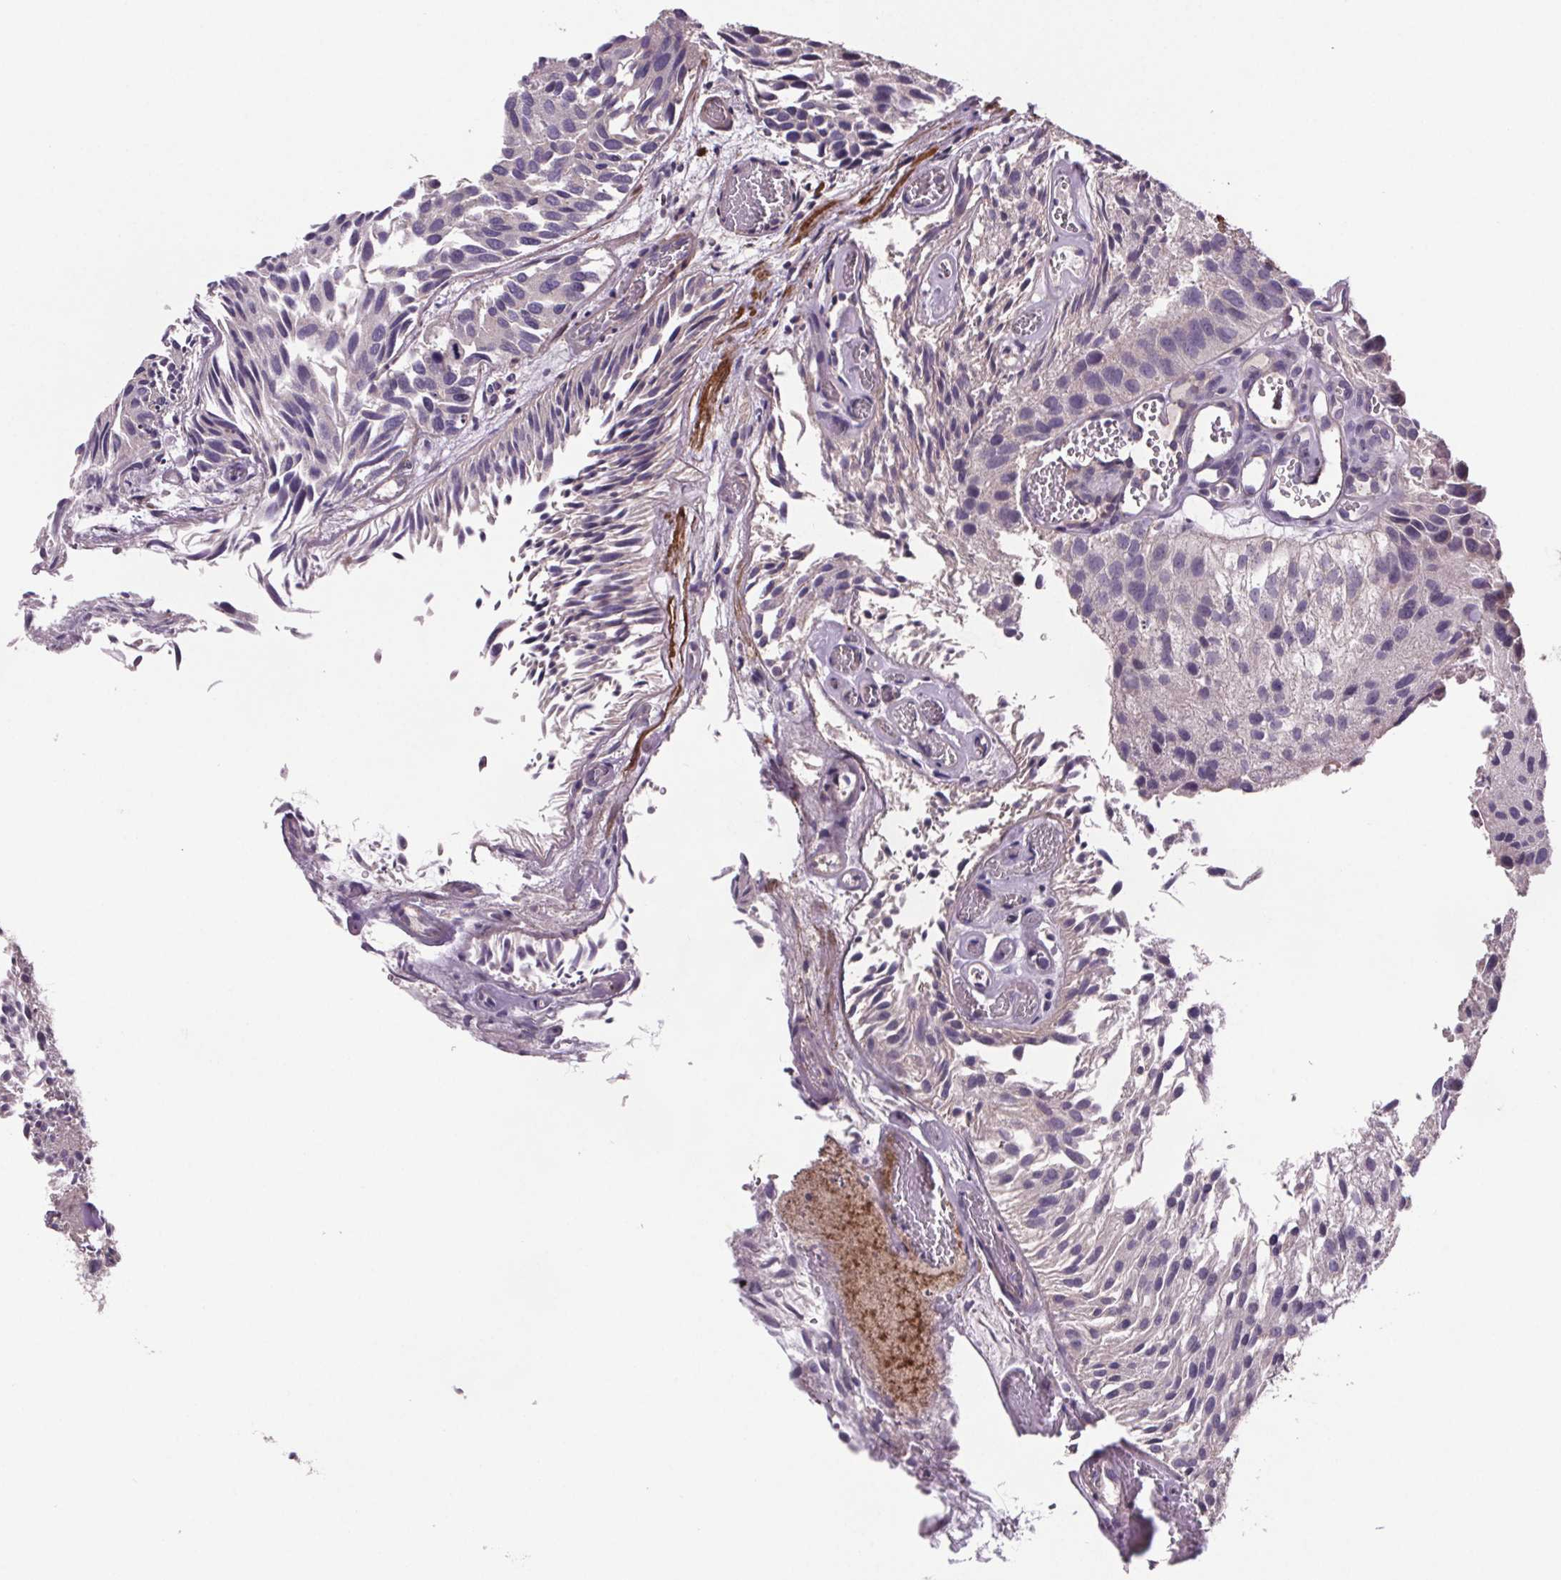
{"staining": {"intensity": "negative", "quantity": "none", "location": "none"}, "tissue": "urothelial cancer", "cell_type": "Tumor cells", "image_type": "cancer", "snomed": [{"axis": "morphology", "description": "Urothelial carcinoma, Low grade"}, {"axis": "topography", "description": "Urinary bladder"}], "caption": "A high-resolution micrograph shows immunohistochemistry (IHC) staining of urothelial cancer, which displays no significant staining in tumor cells. Brightfield microscopy of immunohistochemistry stained with DAB (brown) and hematoxylin (blue), captured at high magnification.", "gene": "CLN3", "patient": {"sex": "female", "age": 87}}